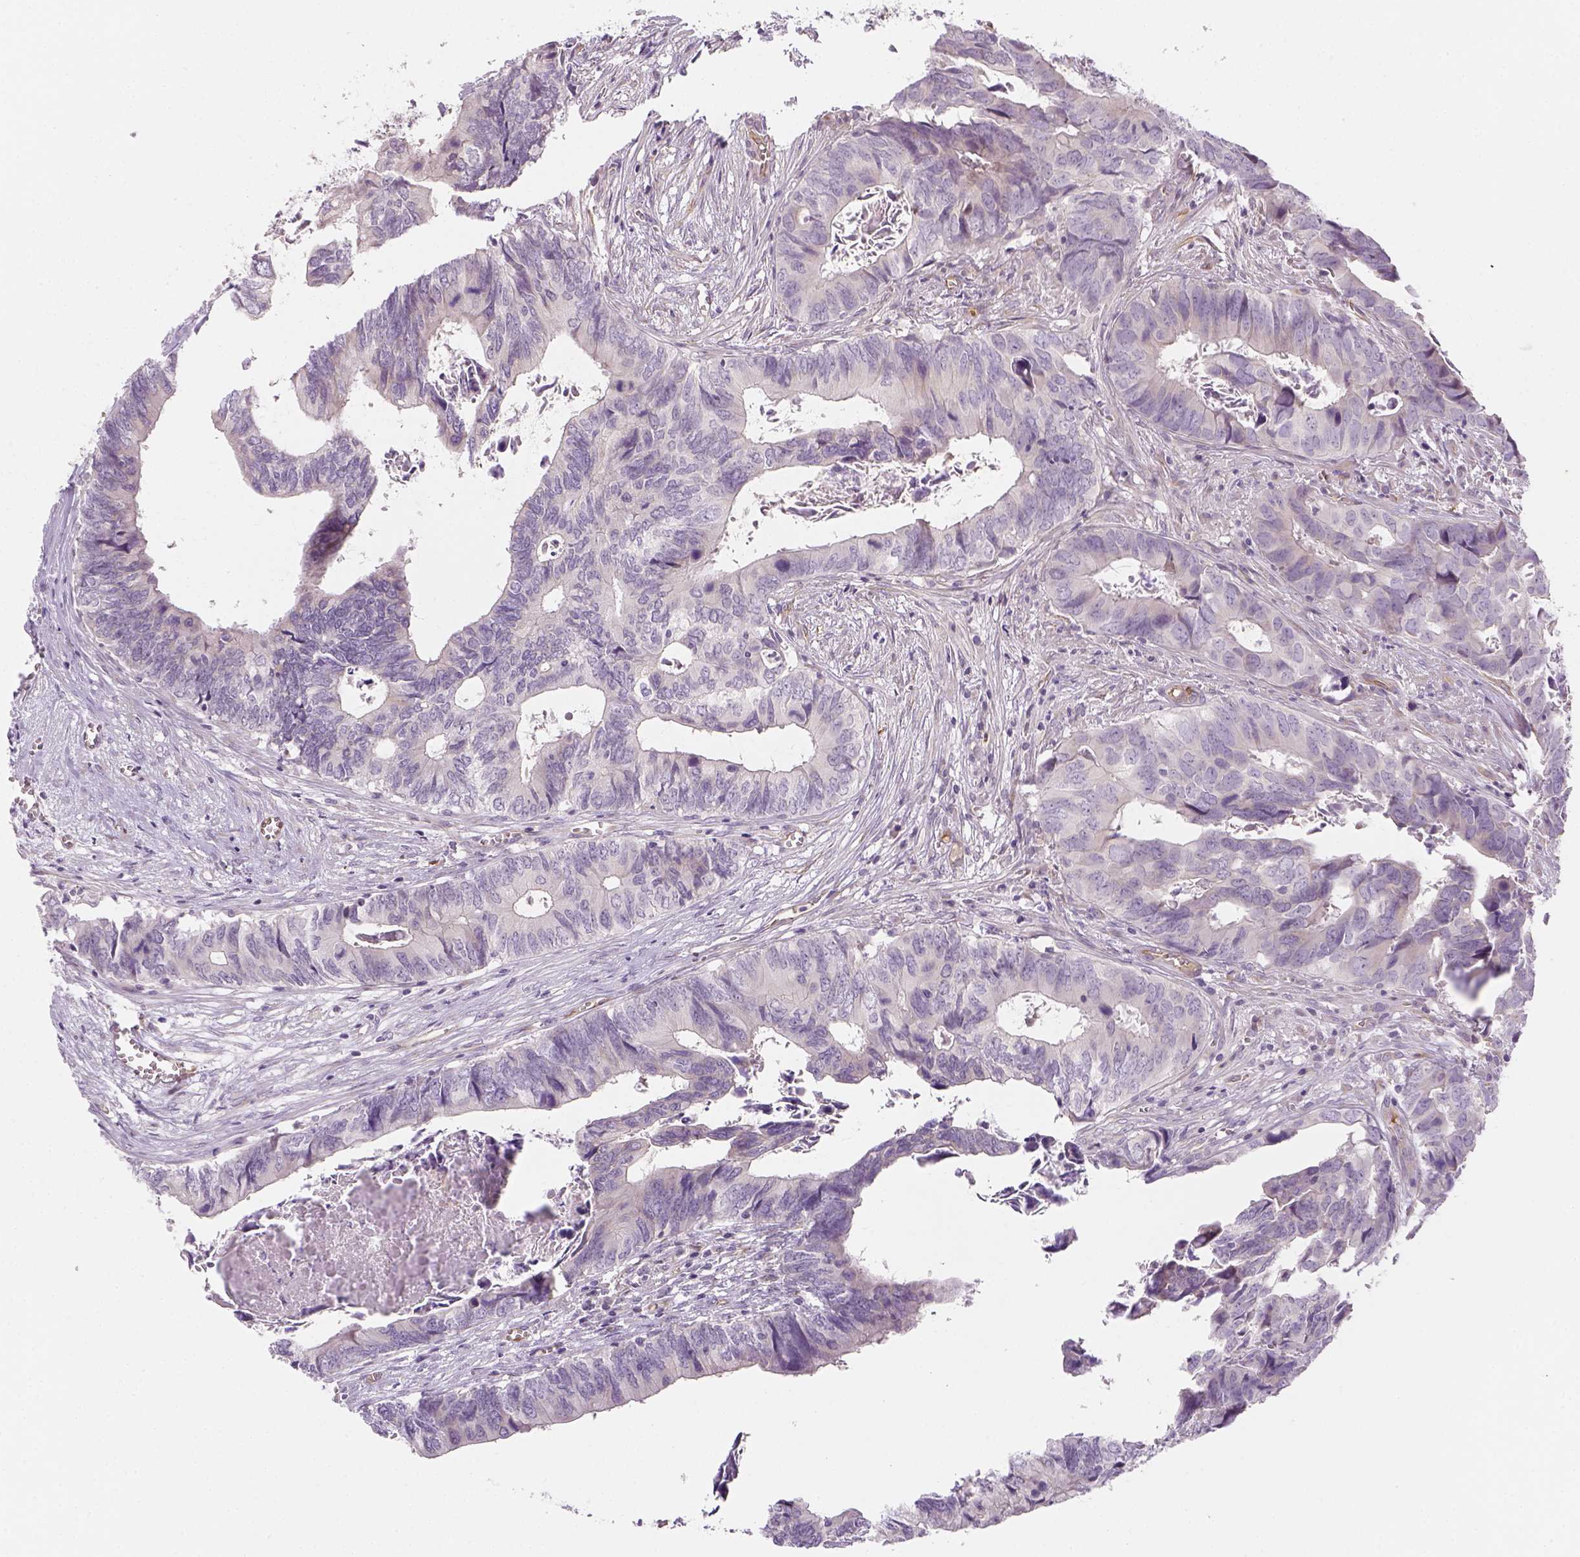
{"staining": {"intensity": "strong", "quantity": "<25%", "location": "cytoplasmic/membranous"}, "tissue": "colorectal cancer", "cell_type": "Tumor cells", "image_type": "cancer", "snomed": [{"axis": "morphology", "description": "Adenocarcinoma, NOS"}, {"axis": "topography", "description": "Colon"}], "caption": "Adenocarcinoma (colorectal) stained with IHC shows strong cytoplasmic/membranous staining in approximately <25% of tumor cells.", "gene": "CACNB1", "patient": {"sex": "female", "age": 82}}